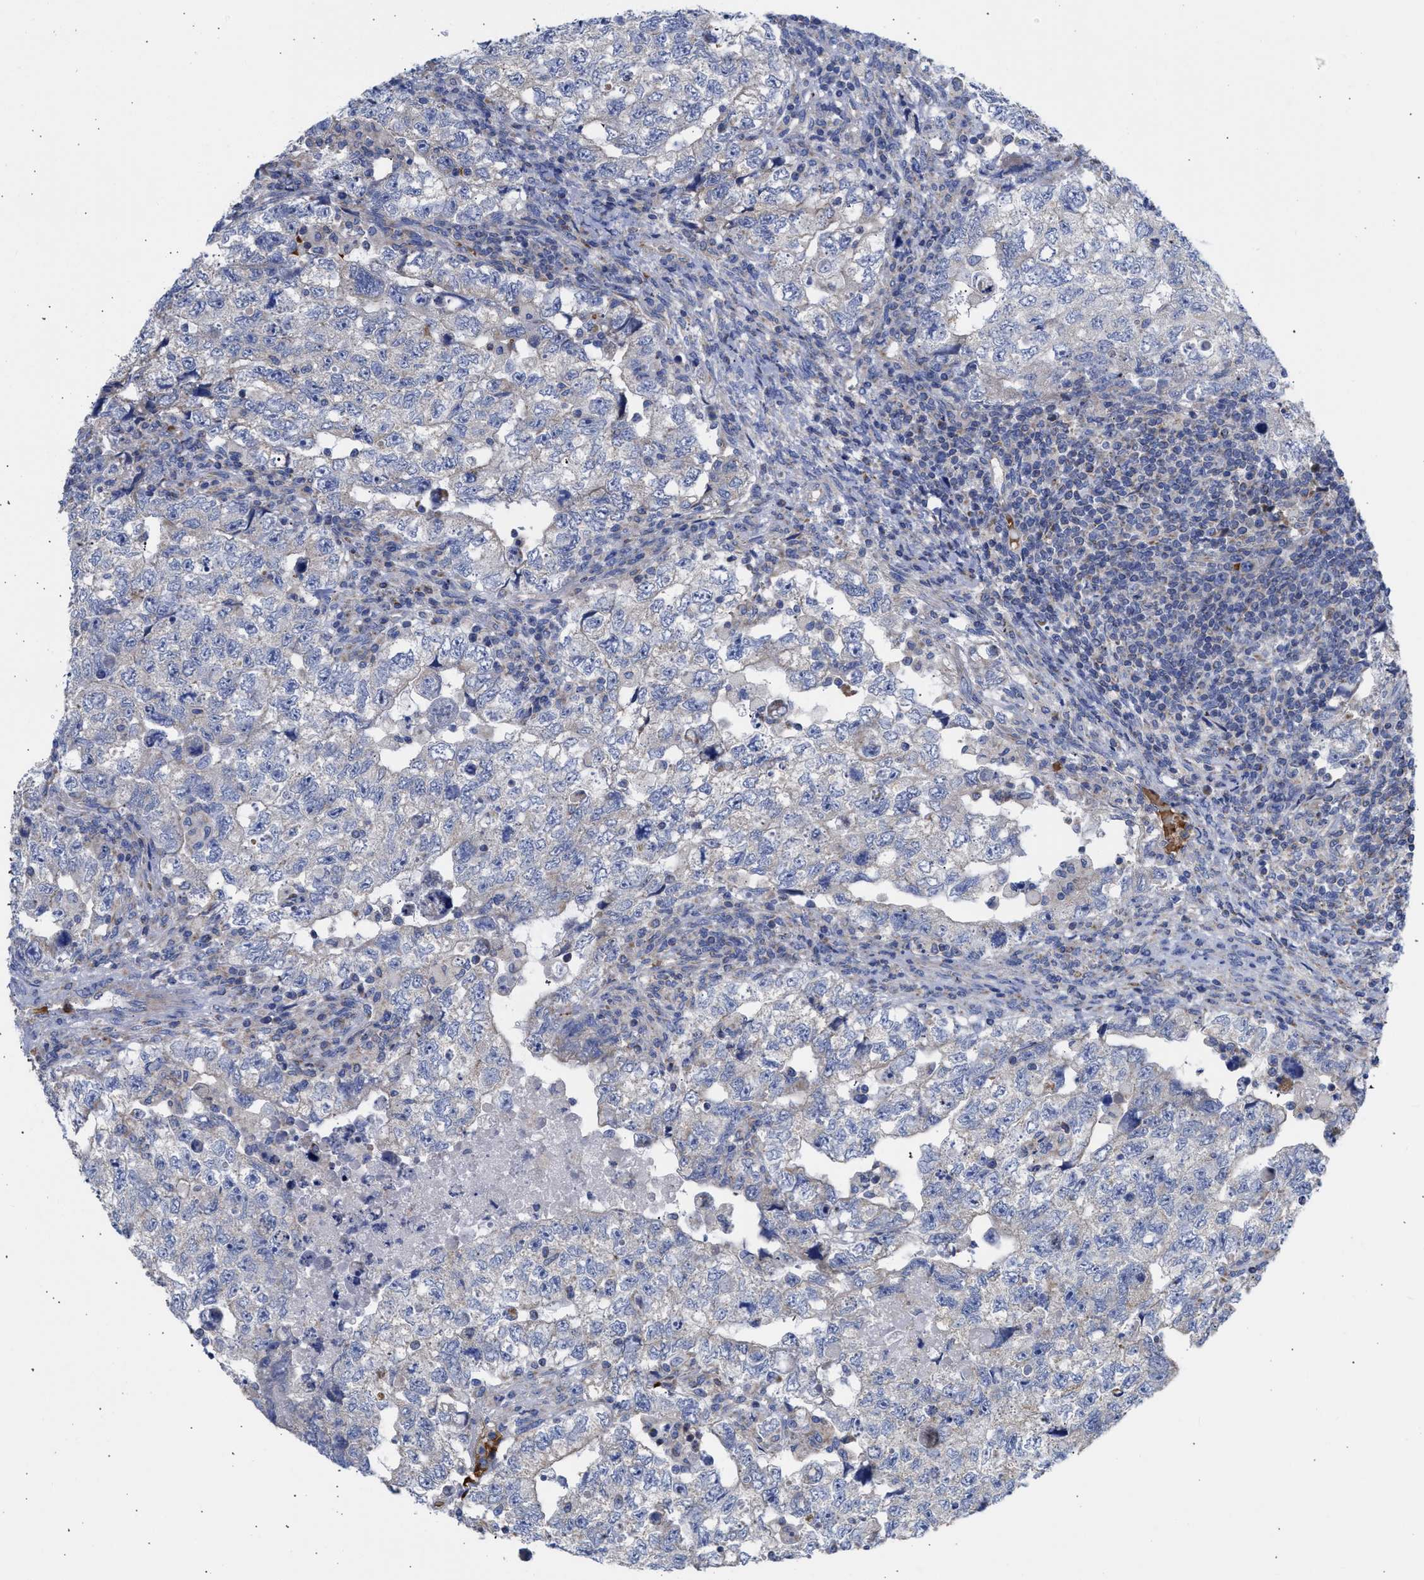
{"staining": {"intensity": "negative", "quantity": "none", "location": "none"}, "tissue": "testis cancer", "cell_type": "Tumor cells", "image_type": "cancer", "snomed": [{"axis": "morphology", "description": "Carcinoma, Embryonal, NOS"}, {"axis": "topography", "description": "Testis"}], "caption": "DAB (3,3'-diaminobenzidine) immunohistochemical staining of human testis cancer (embryonal carcinoma) demonstrates no significant expression in tumor cells. The staining is performed using DAB (3,3'-diaminobenzidine) brown chromogen with nuclei counter-stained in using hematoxylin.", "gene": "BTG3", "patient": {"sex": "male", "age": 36}}